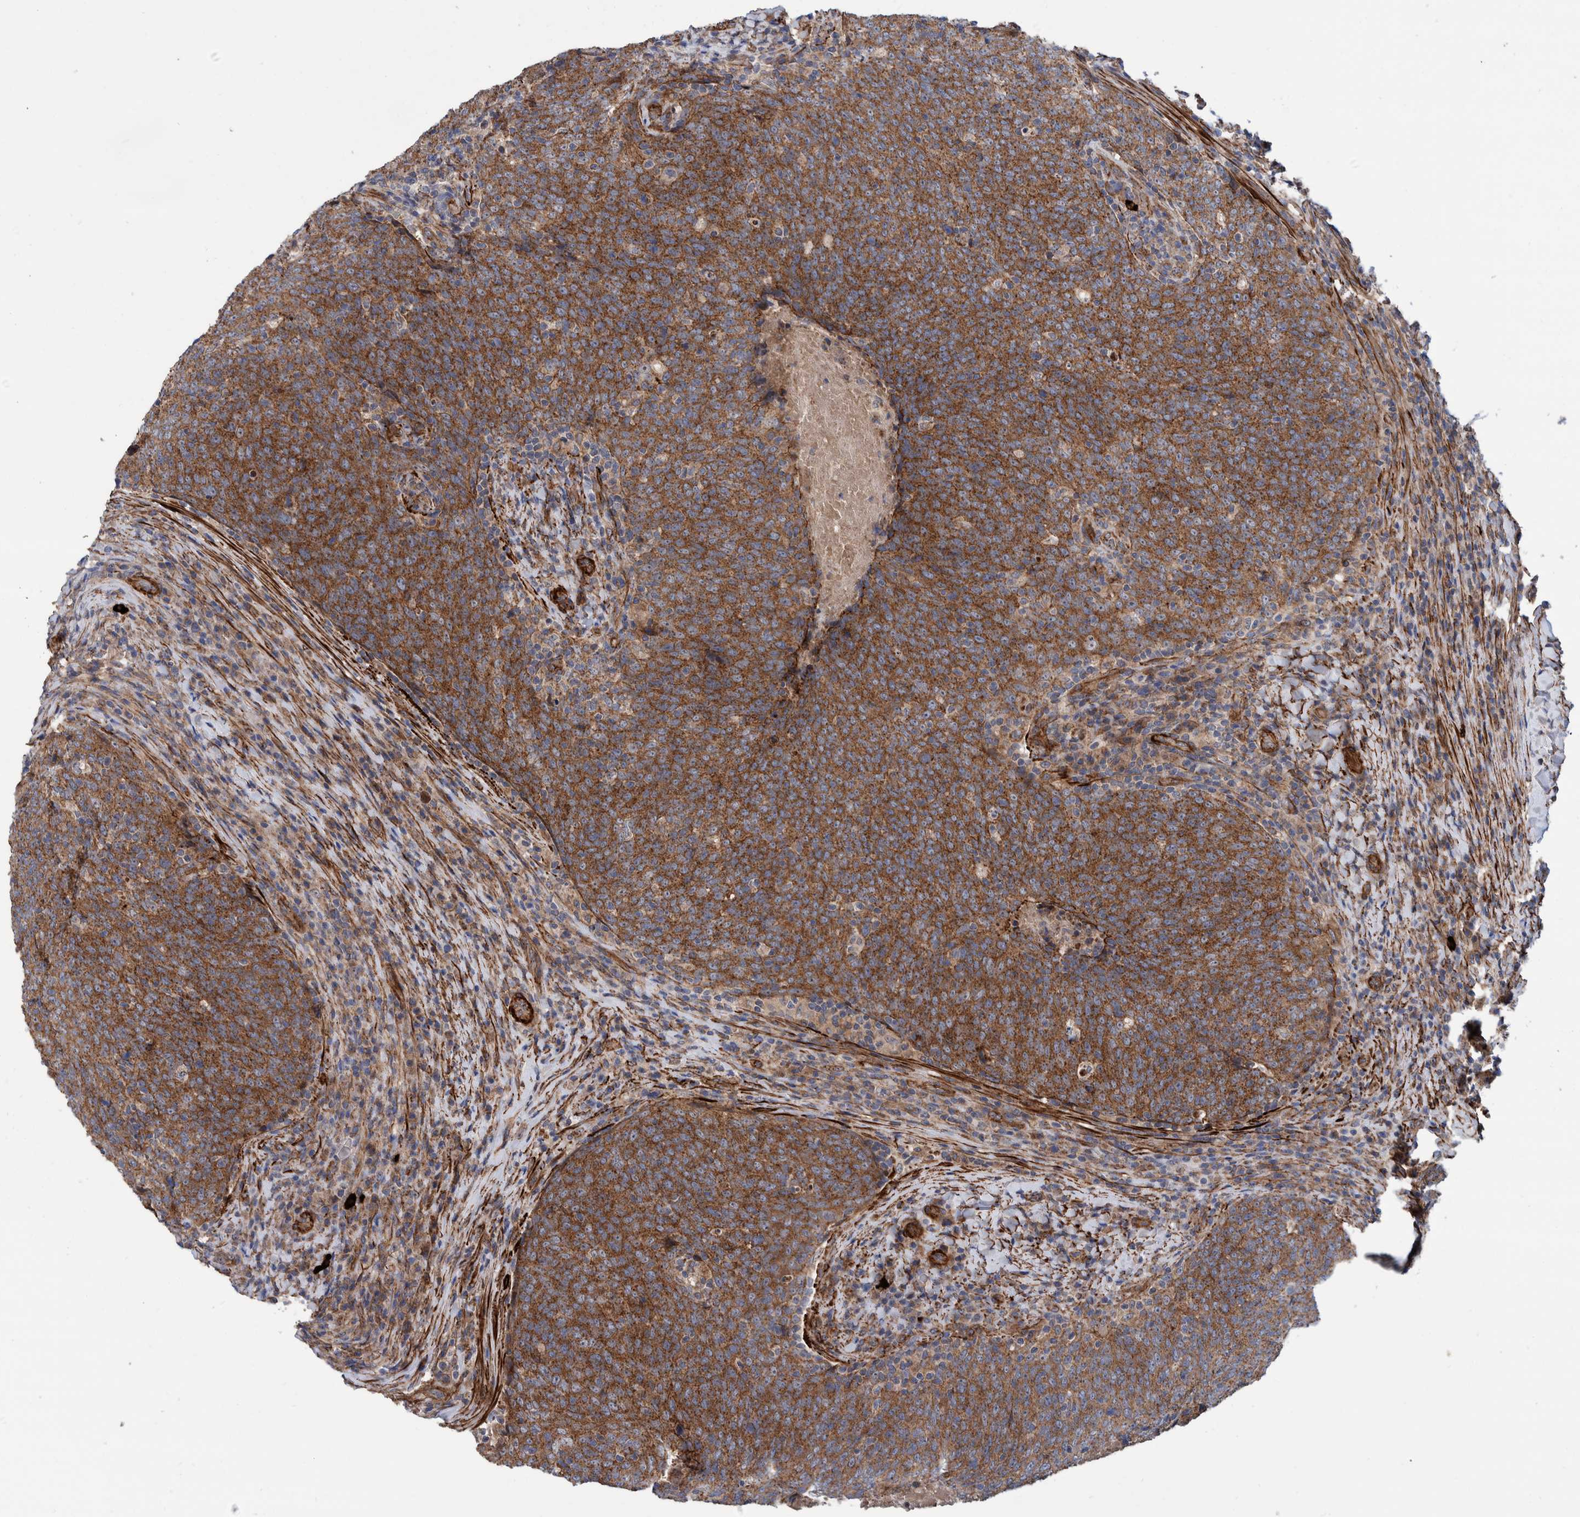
{"staining": {"intensity": "strong", "quantity": ">75%", "location": "cytoplasmic/membranous"}, "tissue": "head and neck cancer", "cell_type": "Tumor cells", "image_type": "cancer", "snomed": [{"axis": "morphology", "description": "Squamous cell carcinoma, NOS"}, {"axis": "morphology", "description": "Squamous cell carcinoma, metastatic, NOS"}, {"axis": "topography", "description": "Lymph node"}, {"axis": "topography", "description": "Head-Neck"}], "caption": "Immunohistochemistry (IHC) (DAB (3,3'-diaminobenzidine)) staining of human head and neck squamous cell carcinoma demonstrates strong cytoplasmic/membranous protein expression in approximately >75% of tumor cells.", "gene": "SLC25A10", "patient": {"sex": "male", "age": 62}}